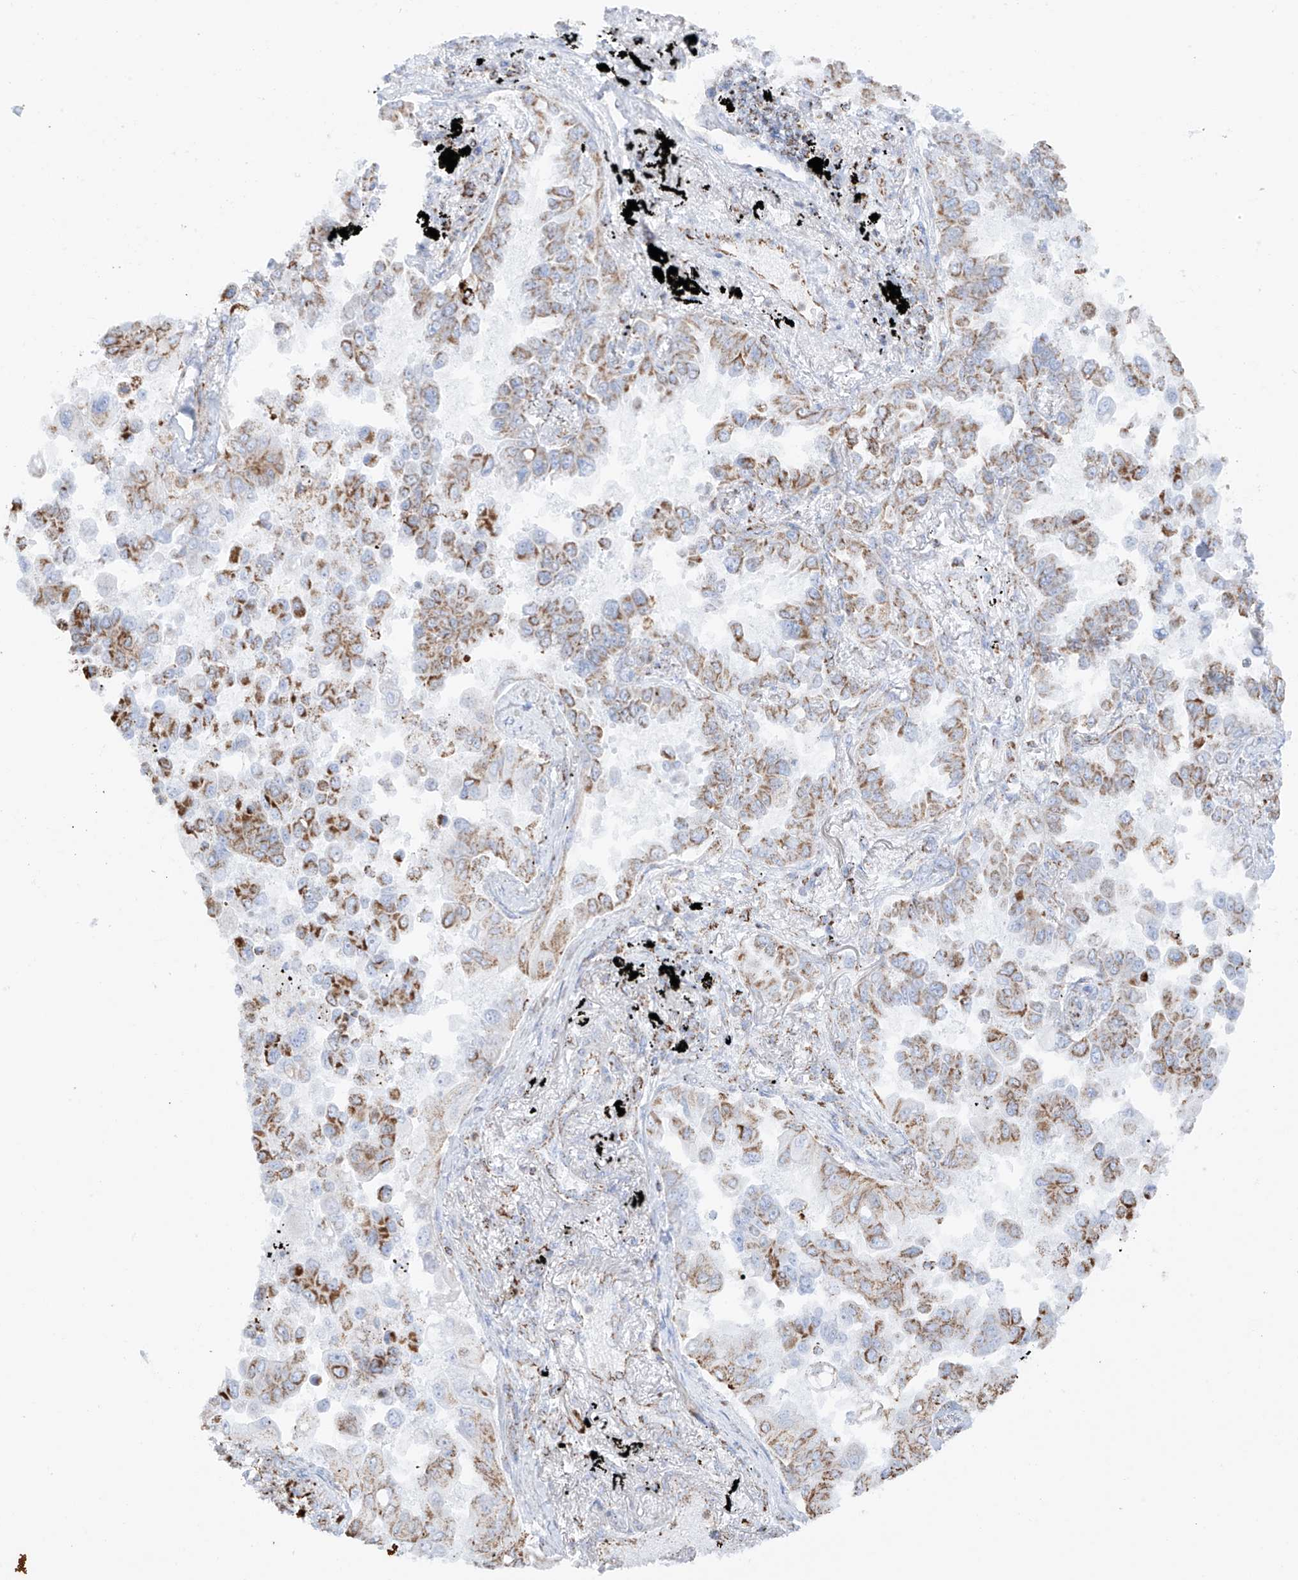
{"staining": {"intensity": "moderate", "quantity": ">75%", "location": "cytoplasmic/membranous"}, "tissue": "lung cancer", "cell_type": "Tumor cells", "image_type": "cancer", "snomed": [{"axis": "morphology", "description": "Adenocarcinoma, NOS"}, {"axis": "topography", "description": "Lung"}], "caption": "Immunohistochemistry (IHC) histopathology image of human adenocarcinoma (lung) stained for a protein (brown), which shows medium levels of moderate cytoplasmic/membranous expression in about >75% of tumor cells.", "gene": "XKR3", "patient": {"sex": "female", "age": 67}}